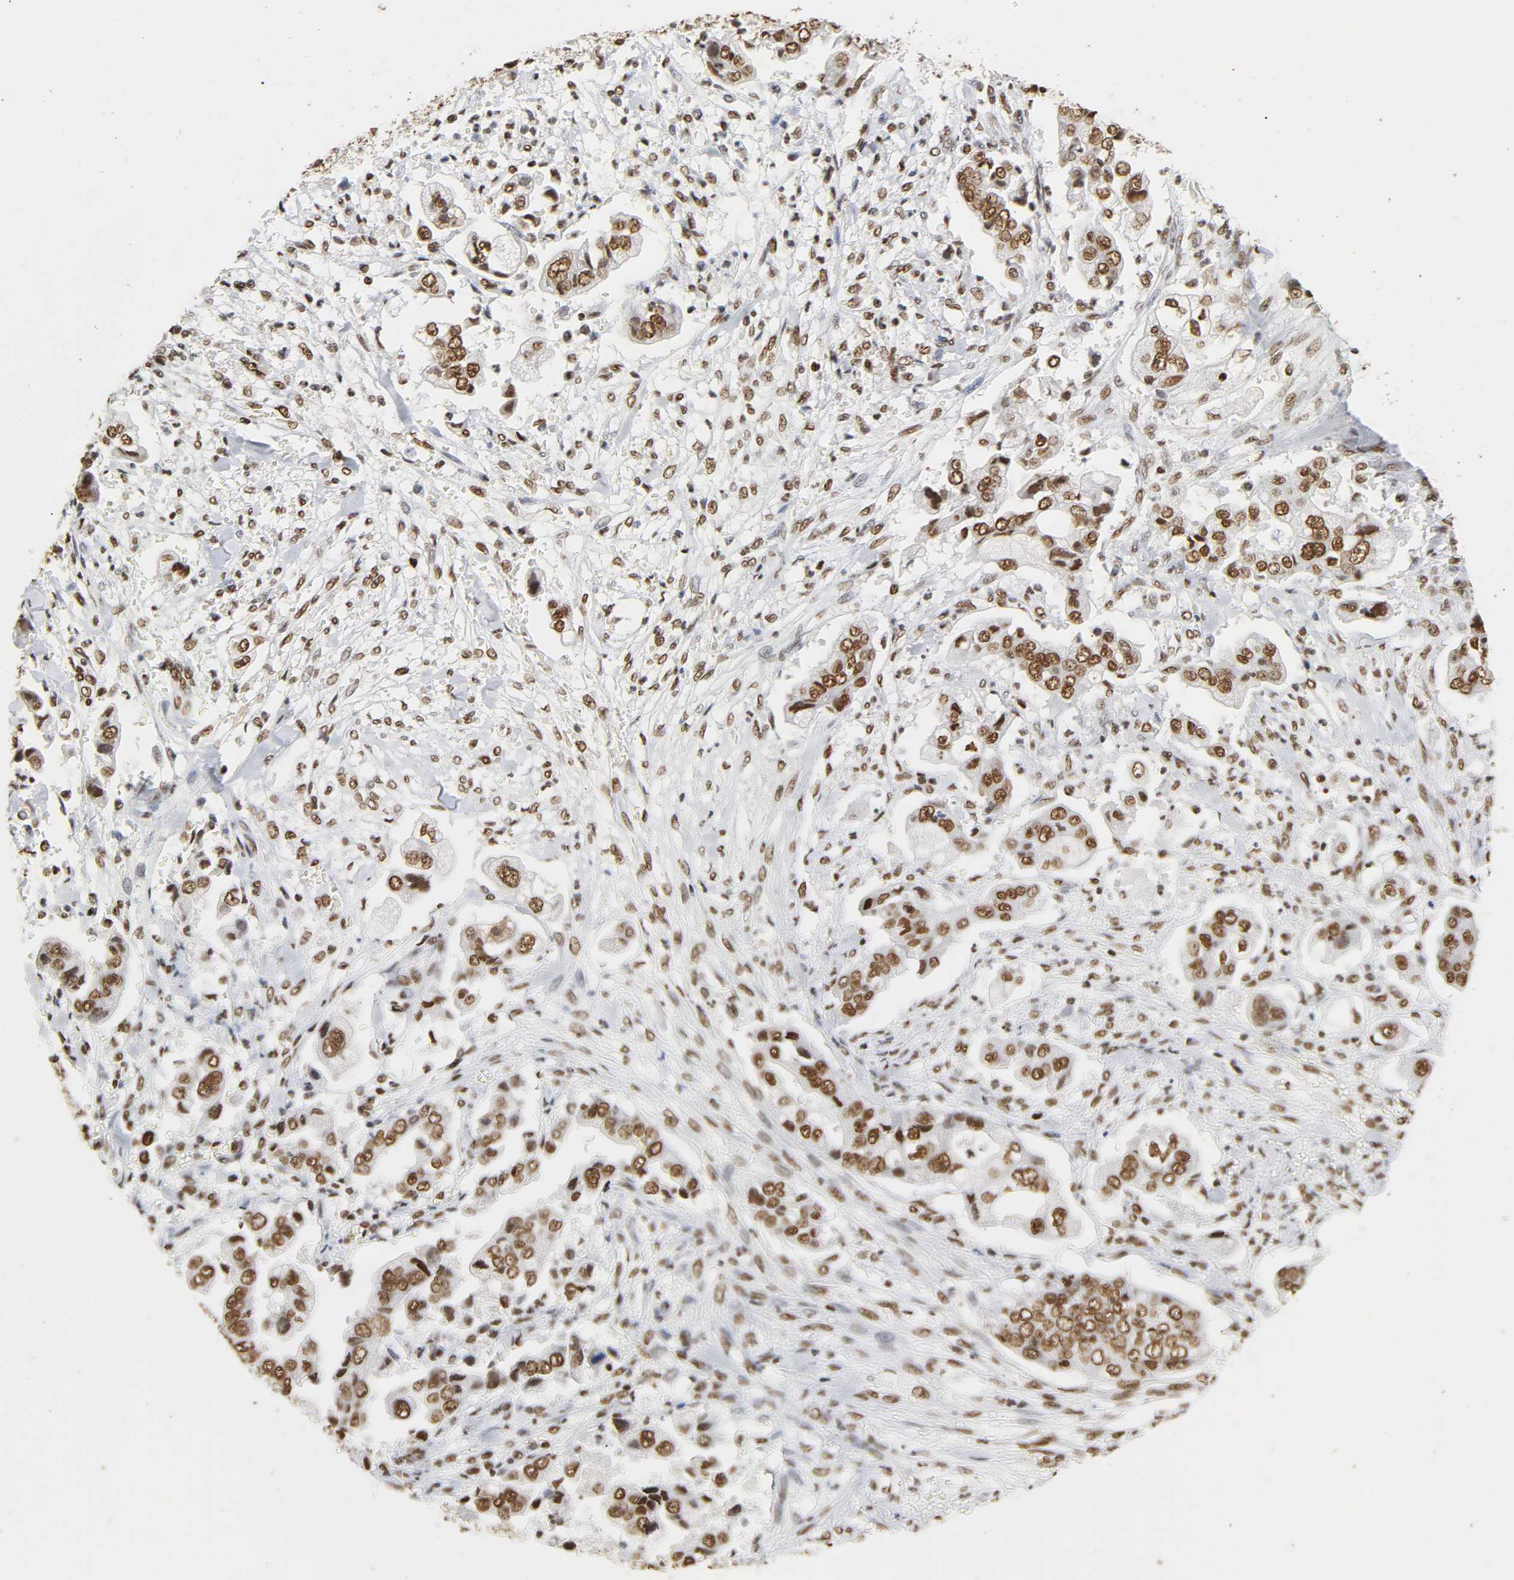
{"staining": {"intensity": "strong", "quantity": ">75%", "location": "nuclear"}, "tissue": "stomach cancer", "cell_type": "Tumor cells", "image_type": "cancer", "snomed": [{"axis": "morphology", "description": "Adenocarcinoma, NOS"}, {"axis": "topography", "description": "Stomach"}], "caption": "Tumor cells reveal high levels of strong nuclear positivity in about >75% of cells in adenocarcinoma (stomach). Ihc stains the protein of interest in brown and the nuclei are stained blue.", "gene": "HNRNPC", "patient": {"sex": "male", "age": 62}}